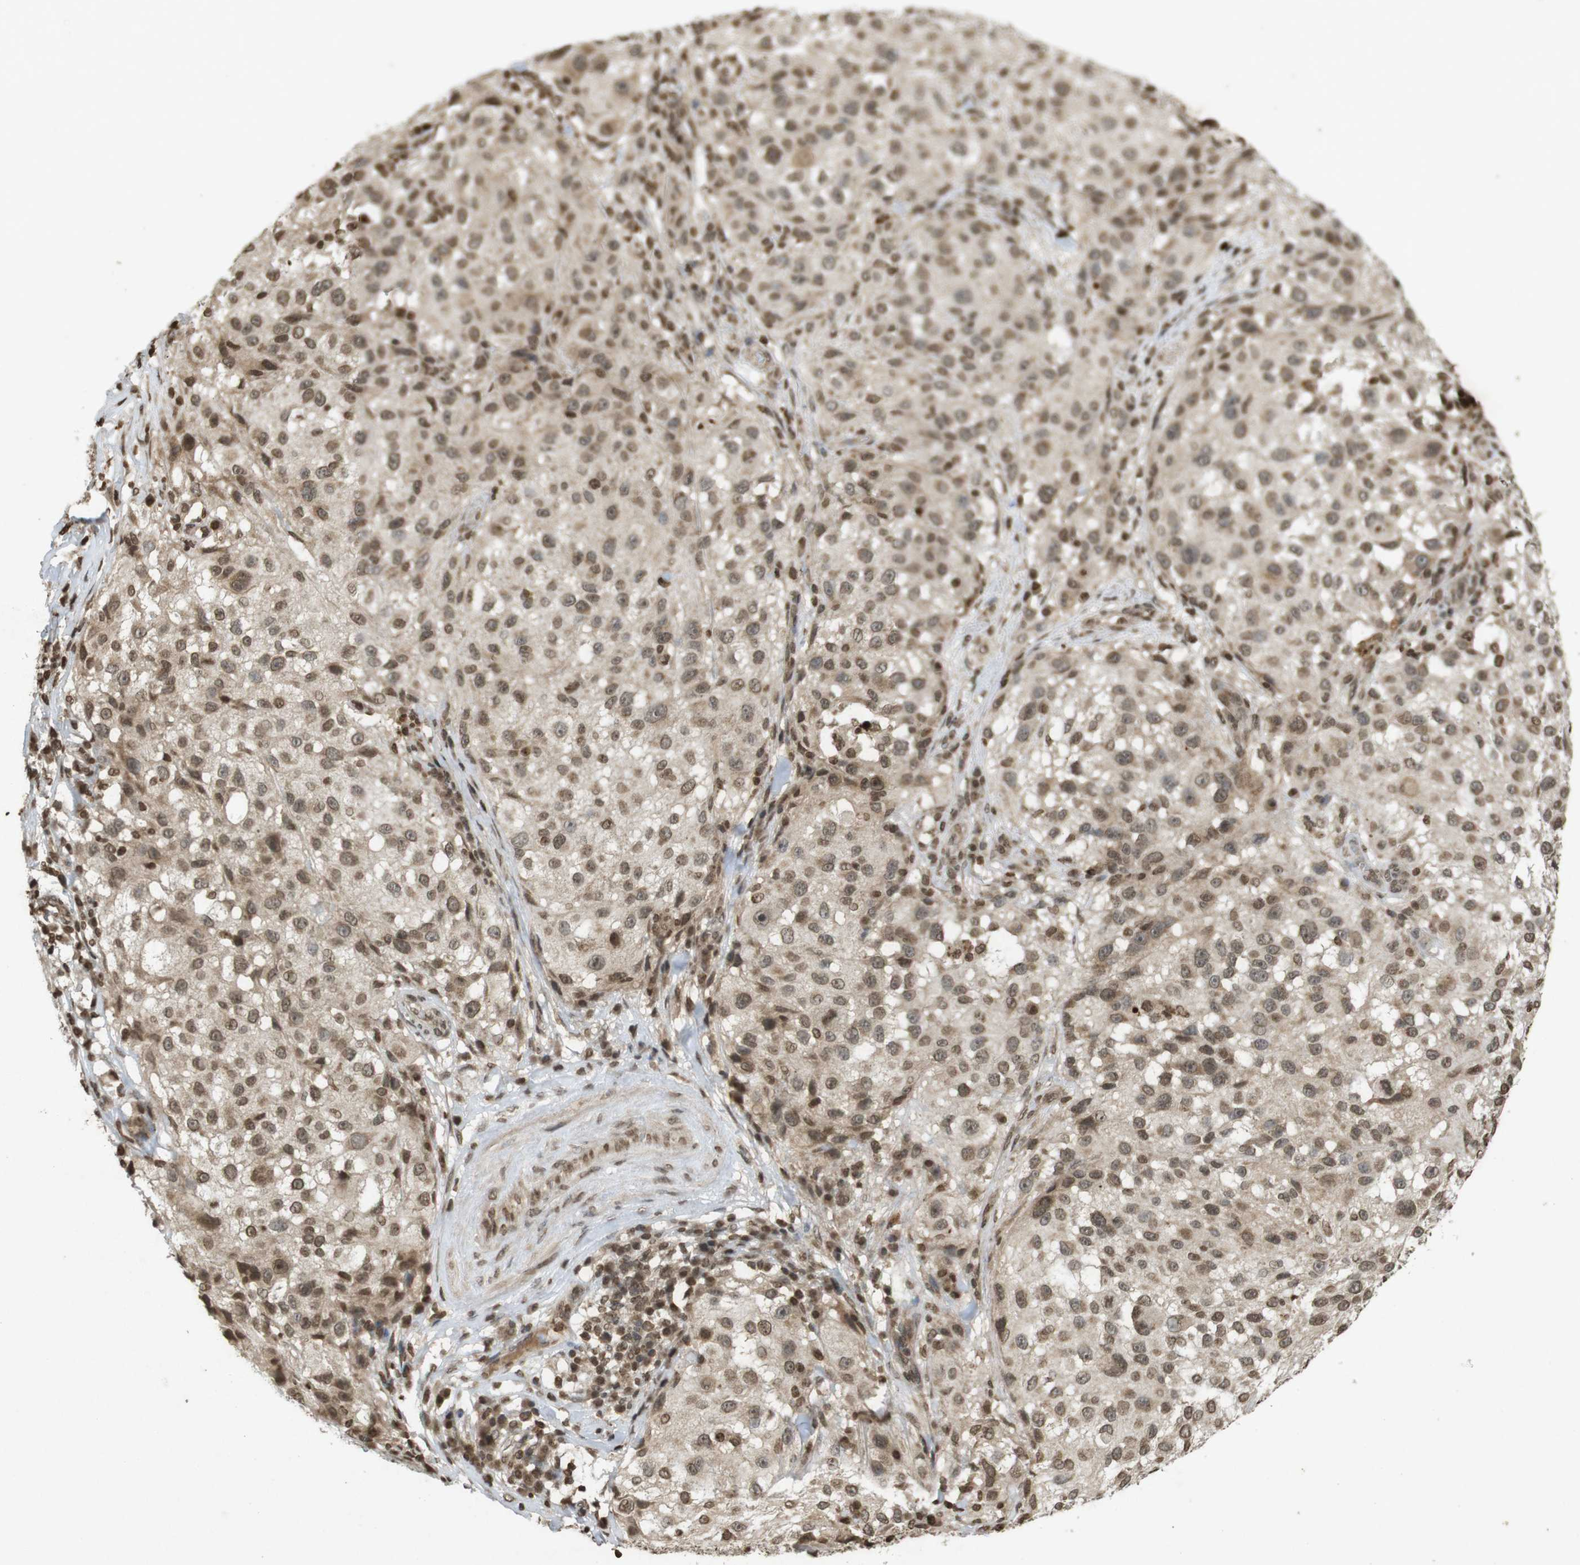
{"staining": {"intensity": "weak", "quantity": ">75%", "location": "cytoplasmic/membranous,nuclear"}, "tissue": "melanoma", "cell_type": "Tumor cells", "image_type": "cancer", "snomed": [{"axis": "morphology", "description": "Necrosis, NOS"}, {"axis": "morphology", "description": "Malignant melanoma, NOS"}, {"axis": "topography", "description": "Skin"}], "caption": "Protein staining by immunohistochemistry exhibits weak cytoplasmic/membranous and nuclear positivity in about >75% of tumor cells in melanoma. The staining was performed using DAB, with brown indicating positive protein expression. Nuclei are stained blue with hematoxylin.", "gene": "ORC4", "patient": {"sex": "female", "age": 87}}